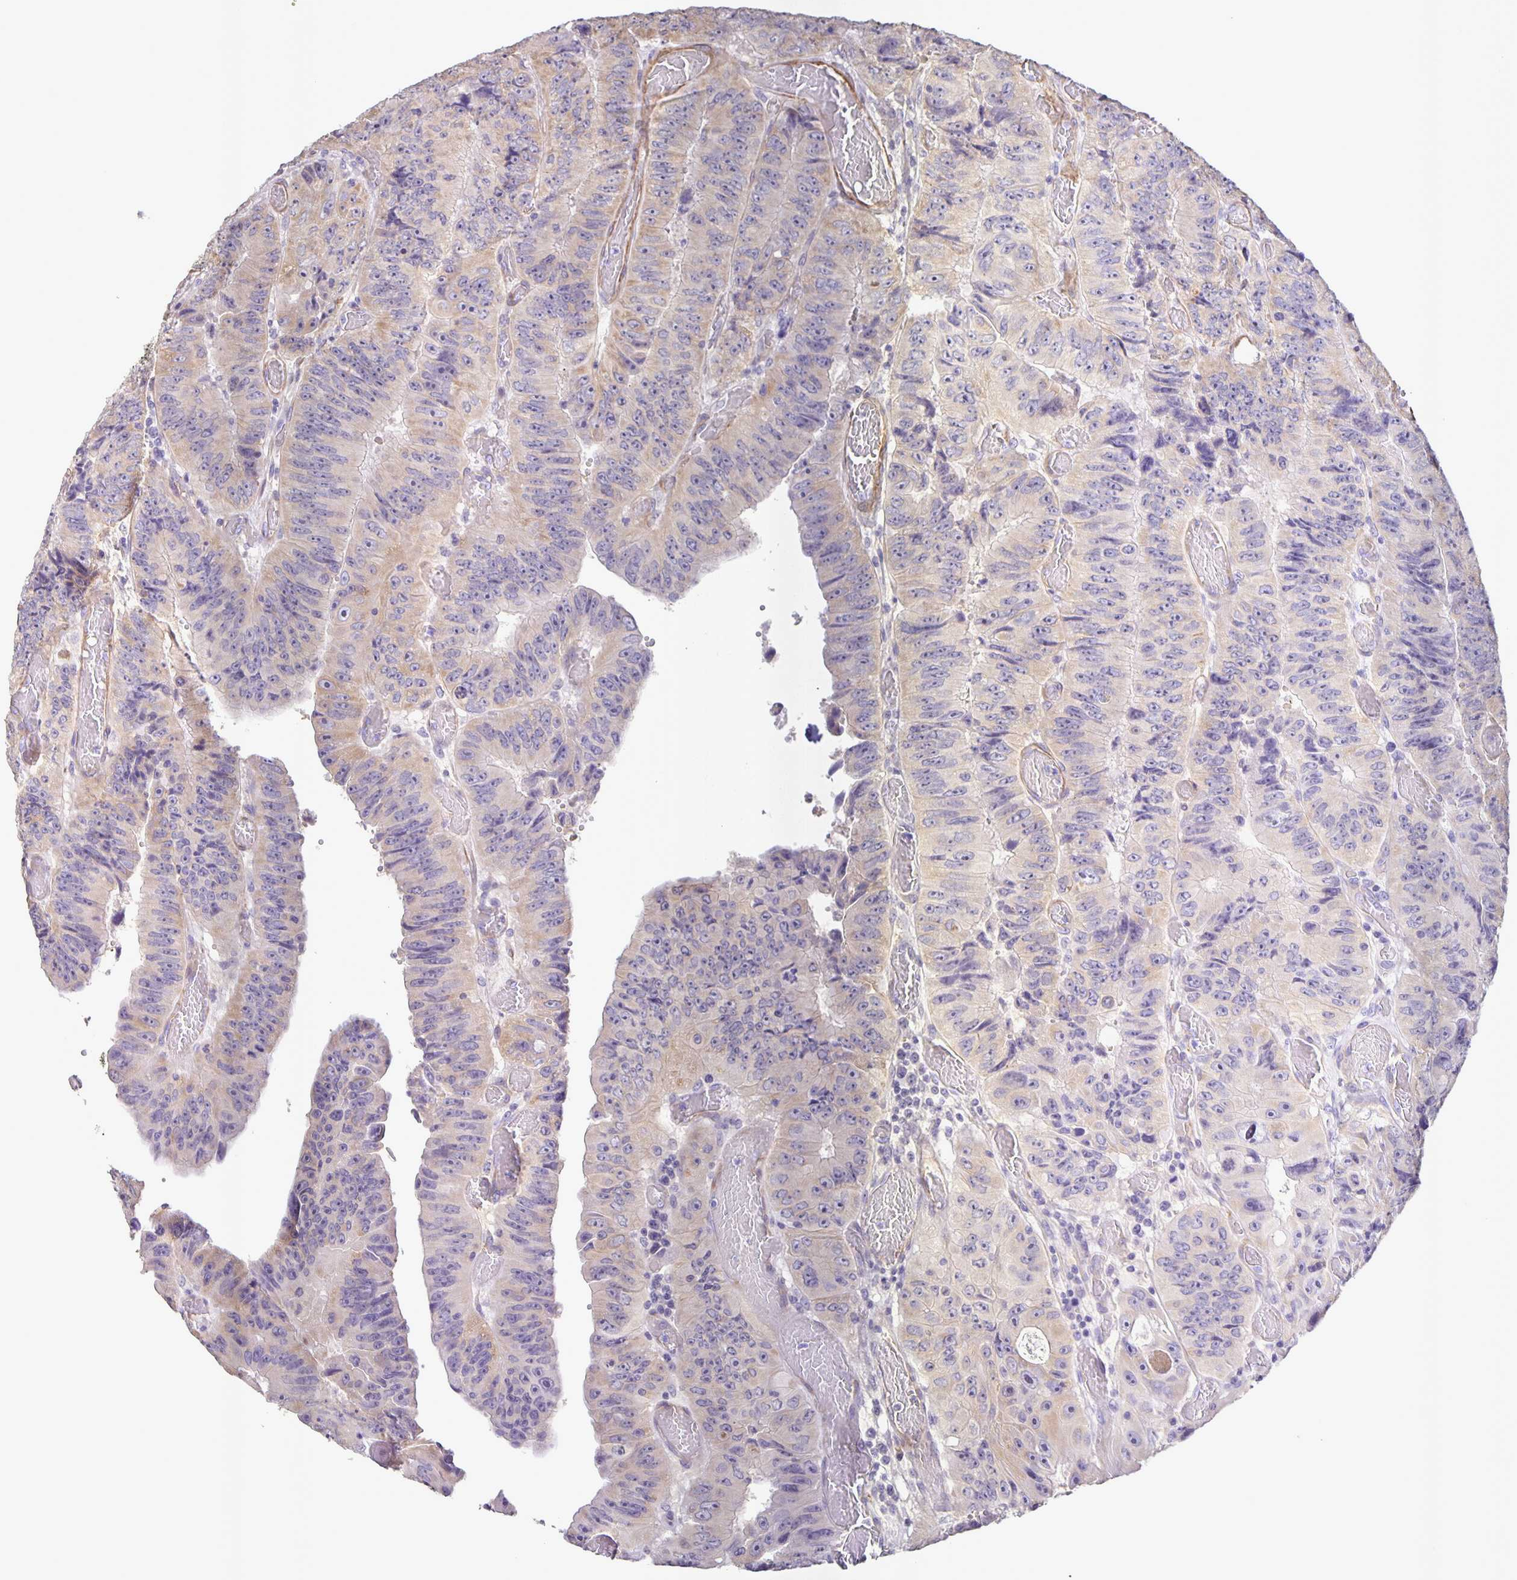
{"staining": {"intensity": "moderate", "quantity": "25%-75%", "location": "cytoplasmic/membranous"}, "tissue": "colorectal cancer", "cell_type": "Tumor cells", "image_type": "cancer", "snomed": [{"axis": "morphology", "description": "Adenocarcinoma, NOS"}, {"axis": "topography", "description": "Colon"}], "caption": "A brown stain highlights moderate cytoplasmic/membranous staining of a protein in colorectal cancer tumor cells.", "gene": "SRCIN1", "patient": {"sex": "female", "age": 84}}